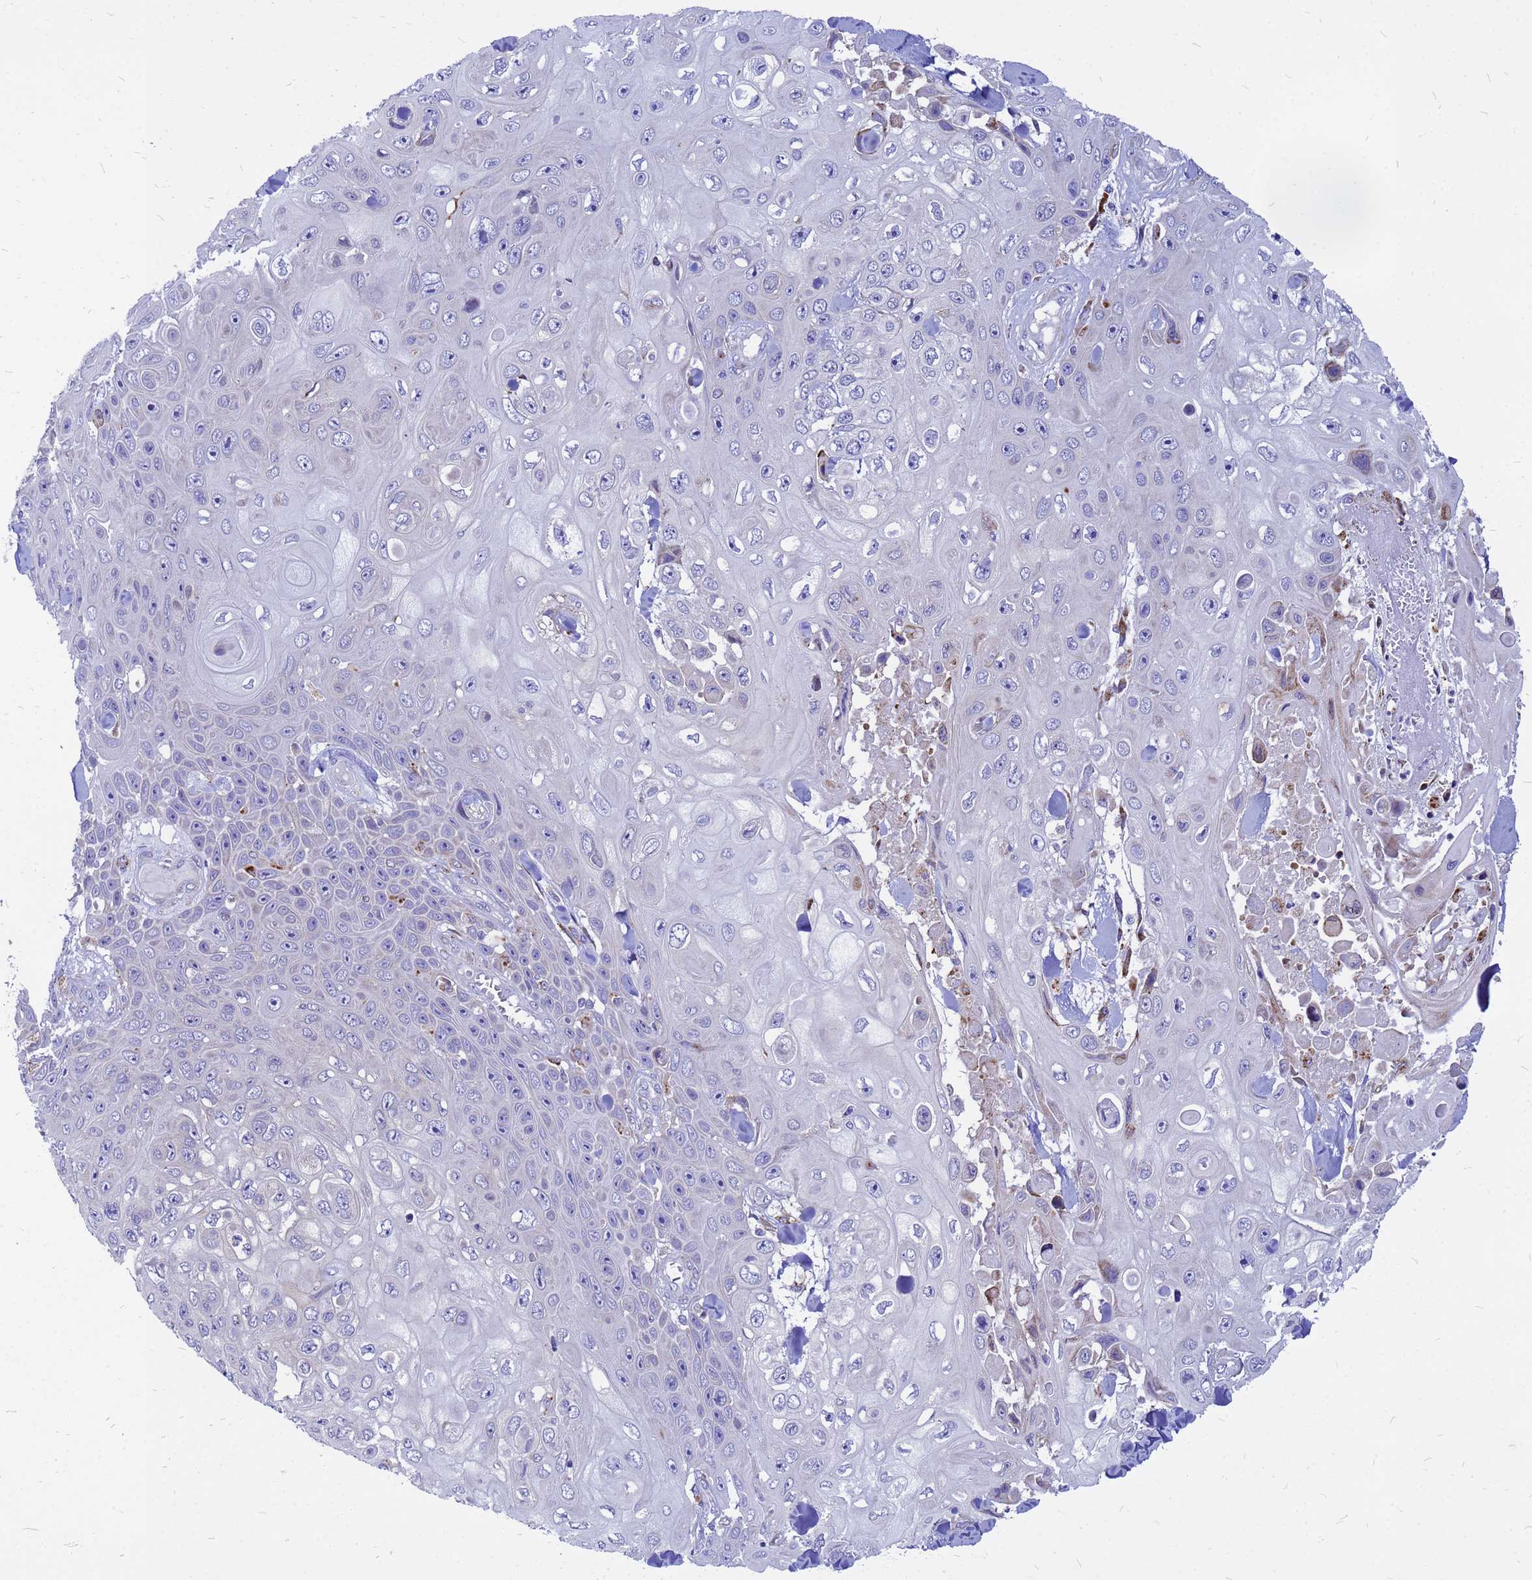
{"staining": {"intensity": "negative", "quantity": "none", "location": "none"}, "tissue": "skin cancer", "cell_type": "Tumor cells", "image_type": "cancer", "snomed": [{"axis": "morphology", "description": "Squamous cell carcinoma, NOS"}, {"axis": "topography", "description": "Skin"}], "caption": "Tumor cells are negative for brown protein staining in skin cancer (squamous cell carcinoma).", "gene": "FHIP1A", "patient": {"sex": "male", "age": 82}}